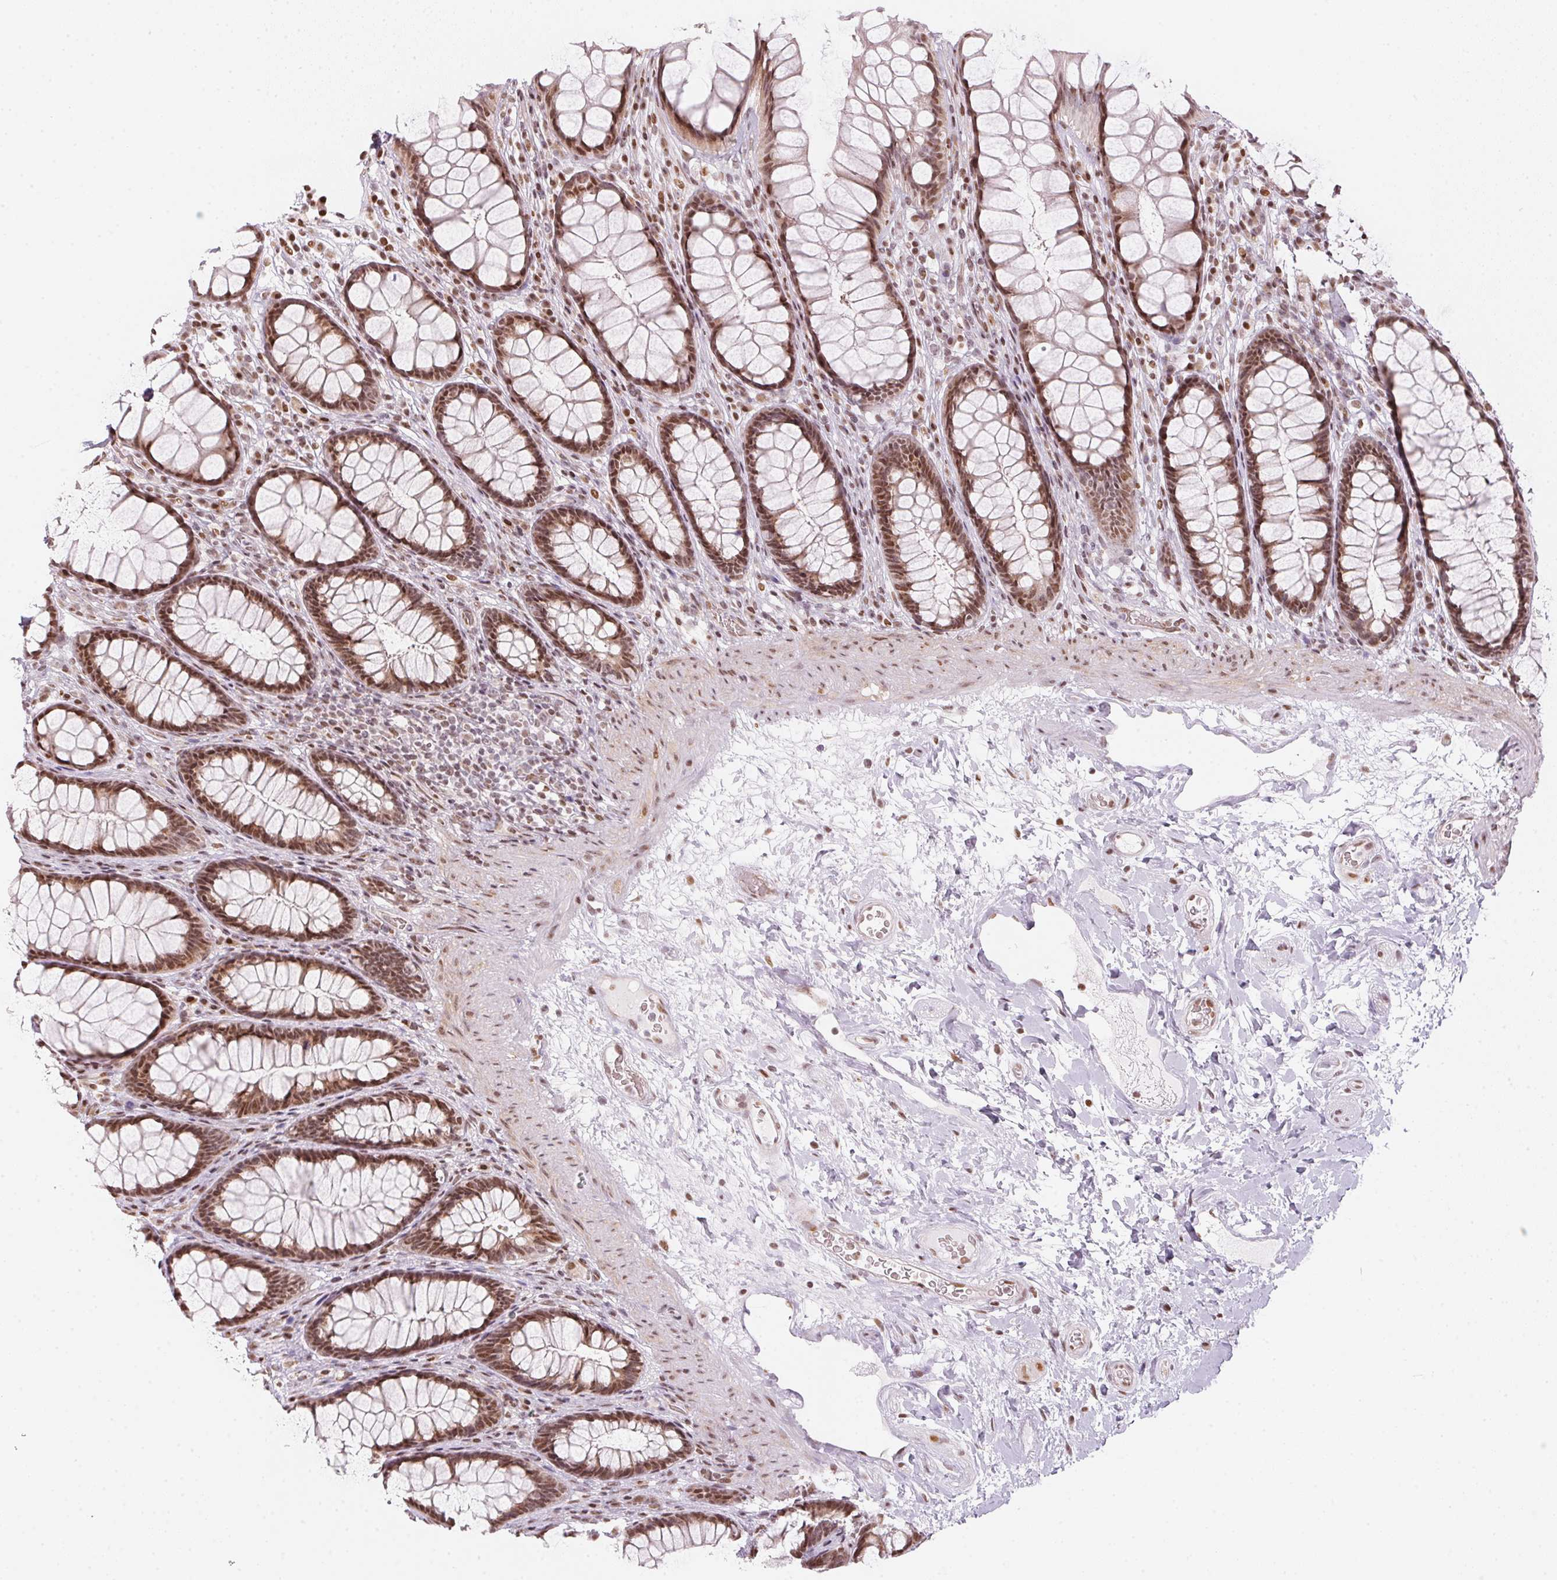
{"staining": {"intensity": "moderate", "quantity": ">75%", "location": "nuclear"}, "tissue": "rectum", "cell_type": "Glandular cells", "image_type": "normal", "snomed": [{"axis": "morphology", "description": "Normal tissue, NOS"}, {"axis": "topography", "description": "Rectum"}], "caption": "Glandular cells exhibit medium levels of moderate nuclear positivity in about >75% of cells in normal rectum. Nuclei are stained in blue.", "gene": "KAT6A", "patient": {"sex": "male", "age": 72}}